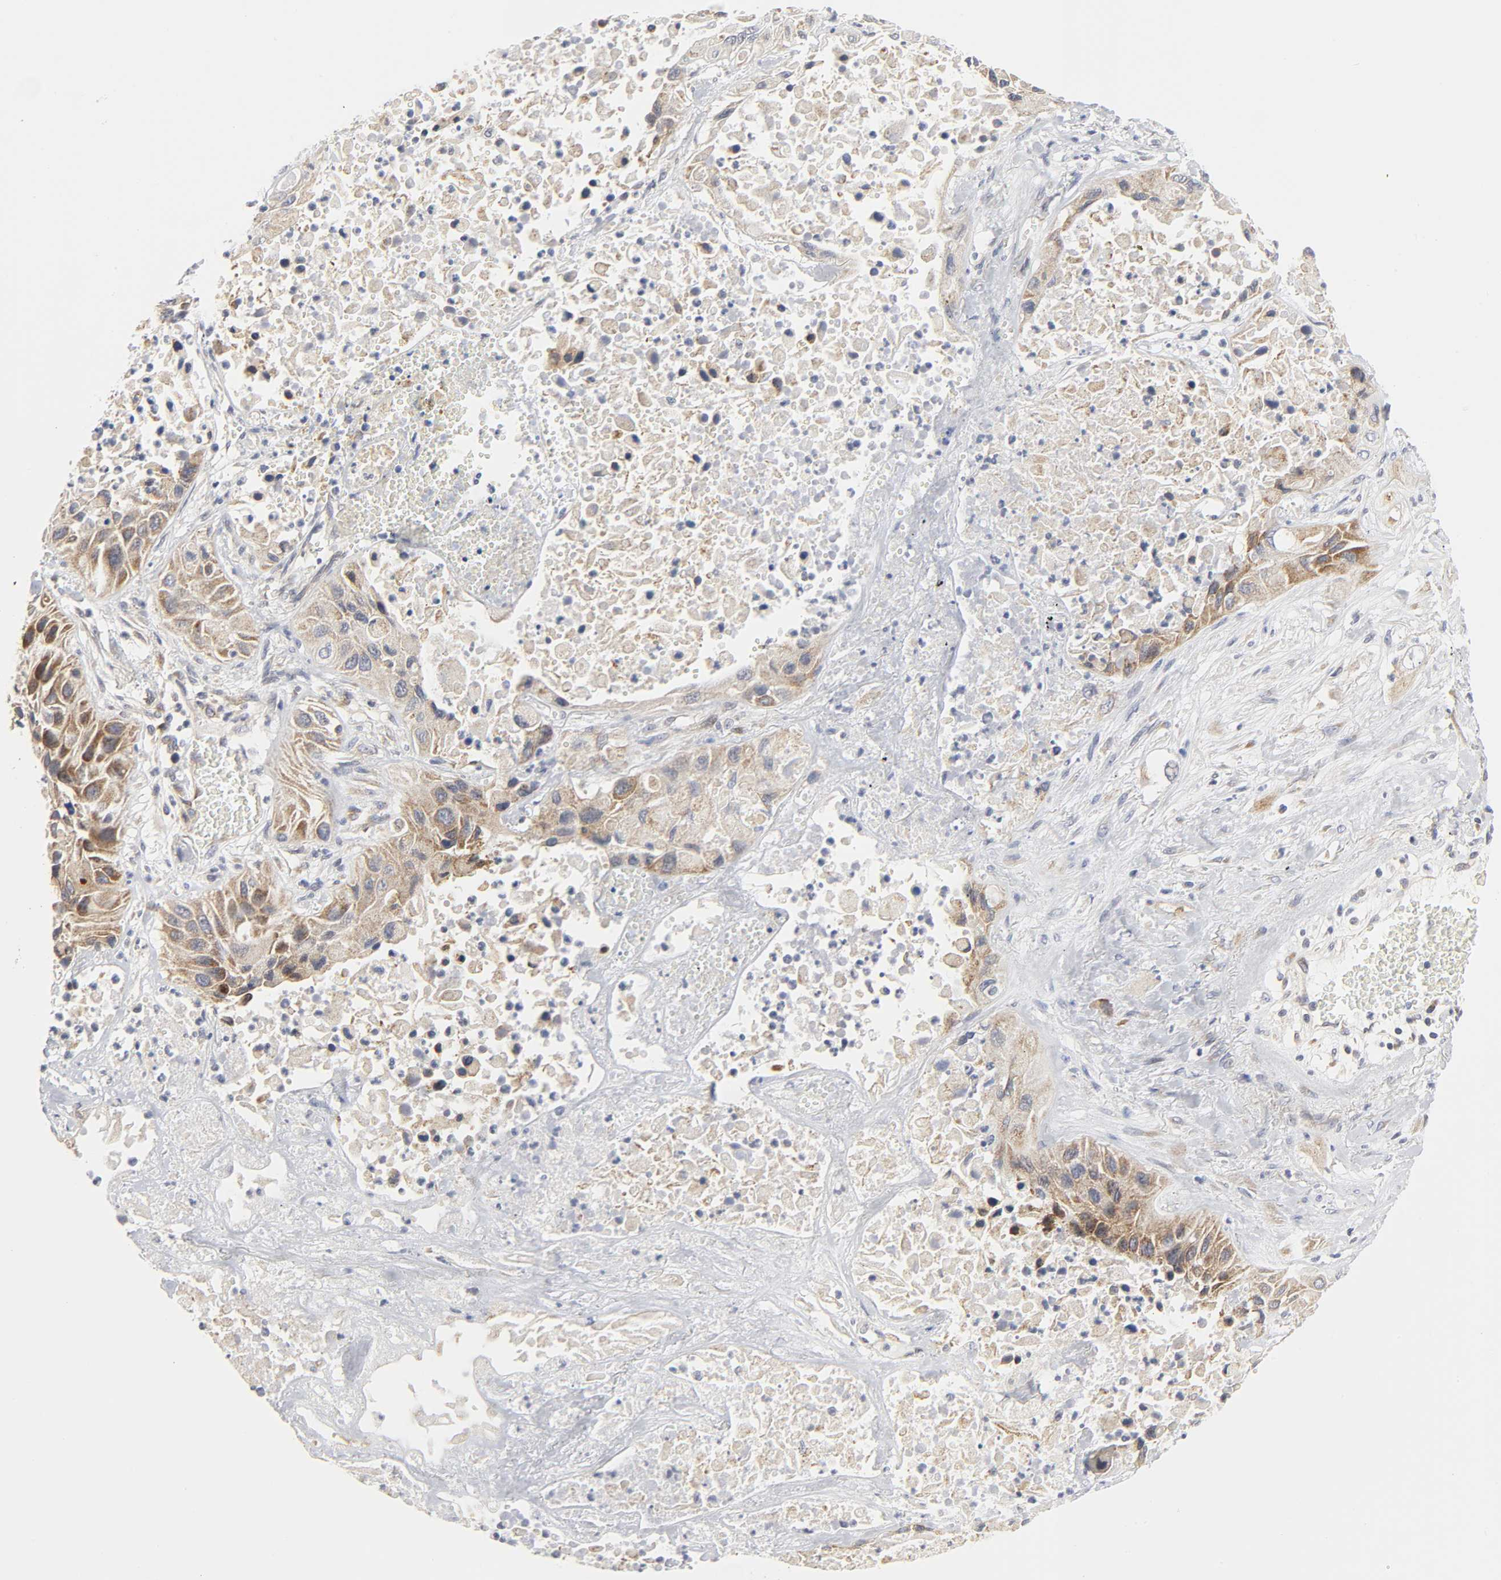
{"staining": {"intensity": "moderate", "quantity": ">75%", "location": "cytoplasmic/membranous"}, "tissue": "lung cancer", "cell_type": "Tumor cells", "image_type": "cancer", "snomed": [{"axis": "morphology", "description": "Squamous cell carcinoma, NOS"}, {"axis": "topography", "description": "Lung"}], "caption": "Lung cancer was stained to show a protein in brown. There is medium levels of moderate cytoplasmic/membranous staining in about >75% of tumor cells.", "gene": "BAX", "patient": {"sex": "female", "age": 76}}